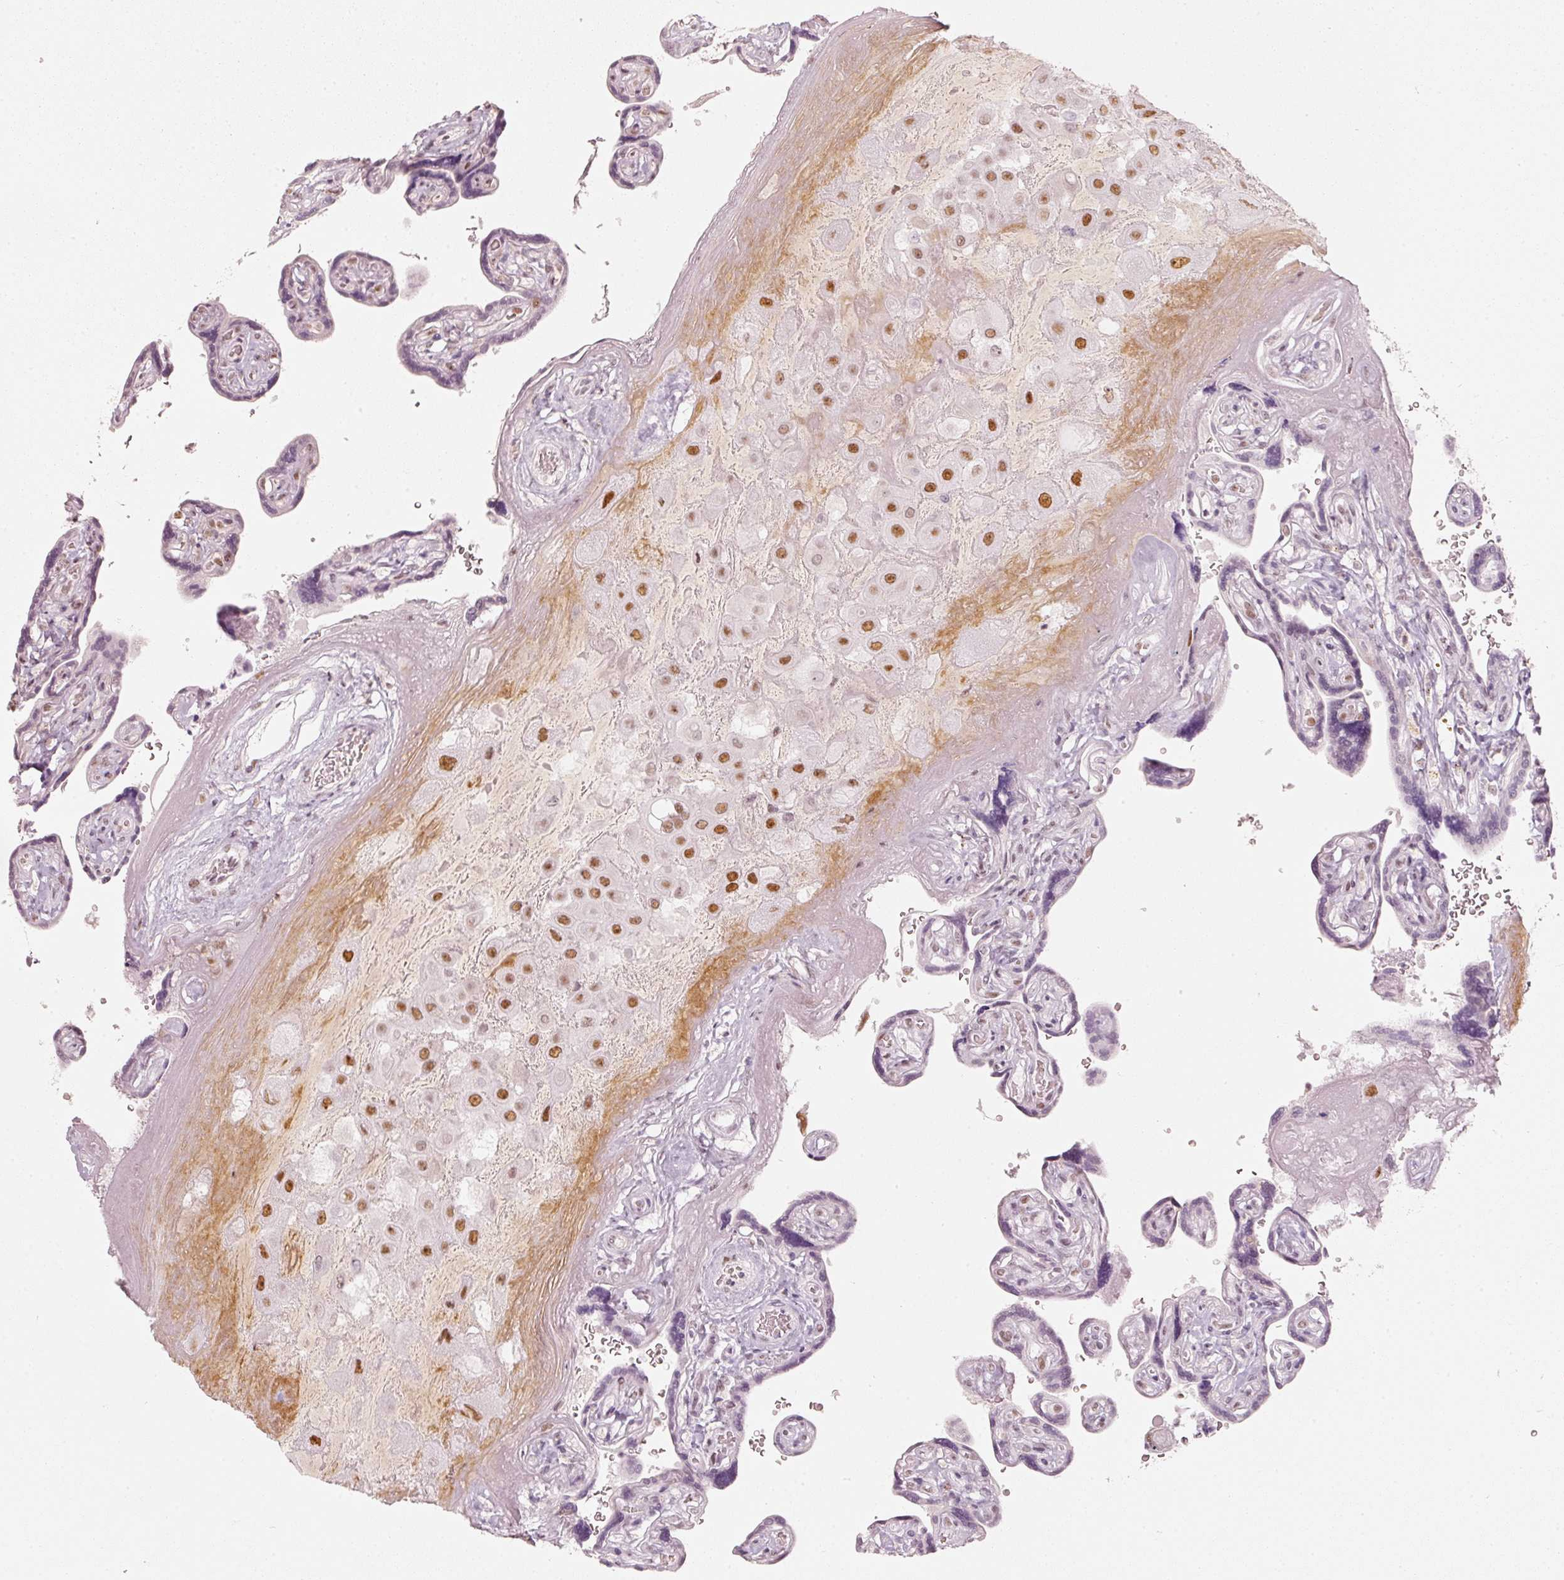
{"staining": {"intensity": "strong", "quantity": ">75%", "location": "nuclear"}, "tissue": "placenta", "cell_type": "Decidual cells", "image_type": "normal", "snomed": [{"axis": "morphology", "description": "Normal tissue, NOS"}, {"axis": "topography", "description": "Placenta"}], "caption": "Immunohistochemical staining of unremarkable human placenta reveals strong nuclear protein positivity in approximately >75% of decidual cells. (Stains: DAB (3,3'-diaminobenzidine) in brown, nuclei in blue, Microscopy: brightfield microscopy at high magnification).", "gene": "PPP1R10", "patient": {"sex": "female", "age": 32}}